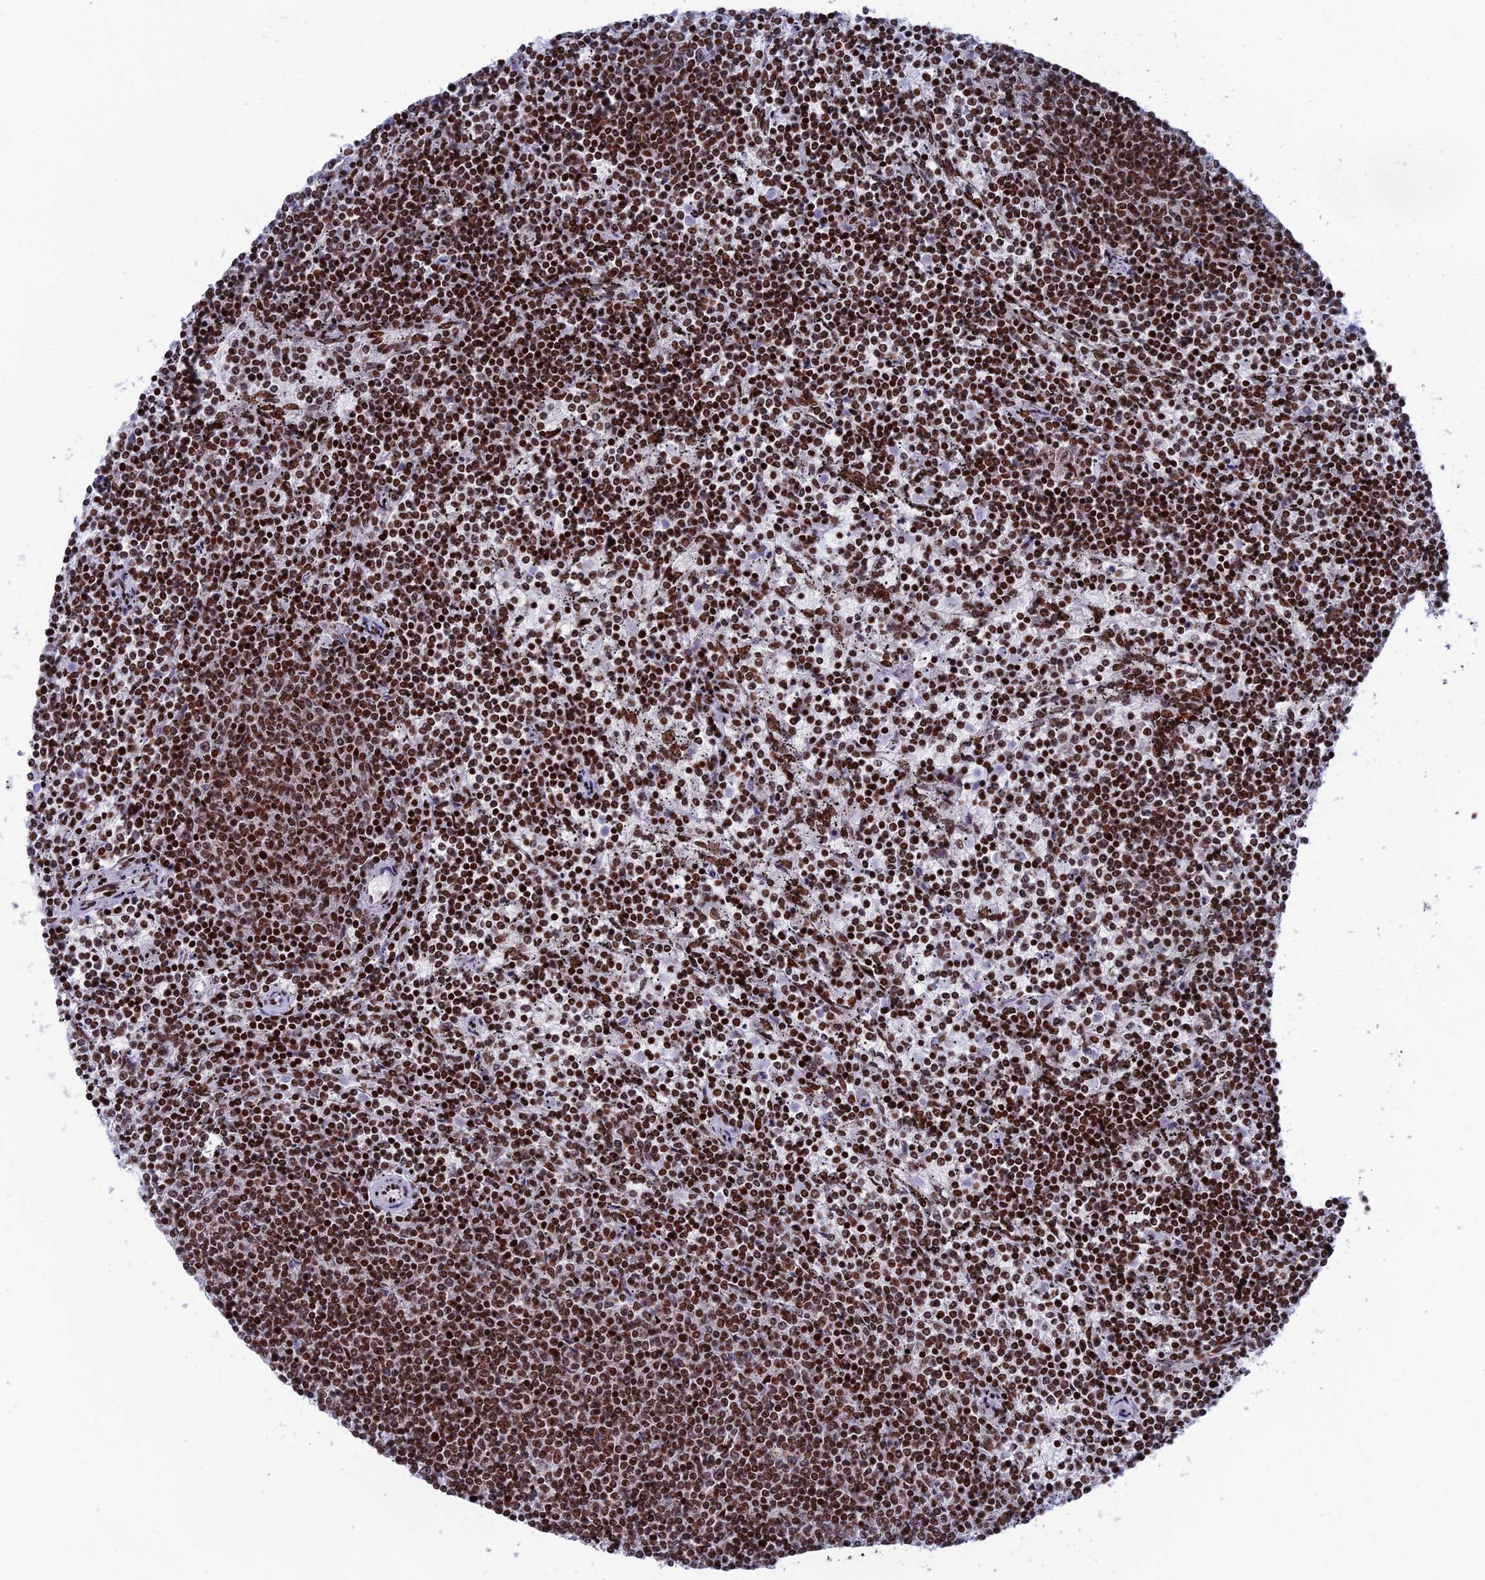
{"staining": {"intensity": "strong", "quantity": ">75%", "location": "nuclear"}, "tissue": "lymphoma", "cell_type": "Tumor cells", "image_type": "cancer", "snomed": [{"axis": "morphology", "description": "Malignant lymphoma, non-Hodgkin's type, Low grade"}, {"axis": "topography", "description": "Spleen"}], "caption": "Immunohistochemical staining of malignant lymphoma, non-Hodgkin's type (low-grade) displays high levels of strong nuclear staining in about >75% of tumor cells.", "gene": "AFF3", "patient": {"sex": "female", "age": 50}}